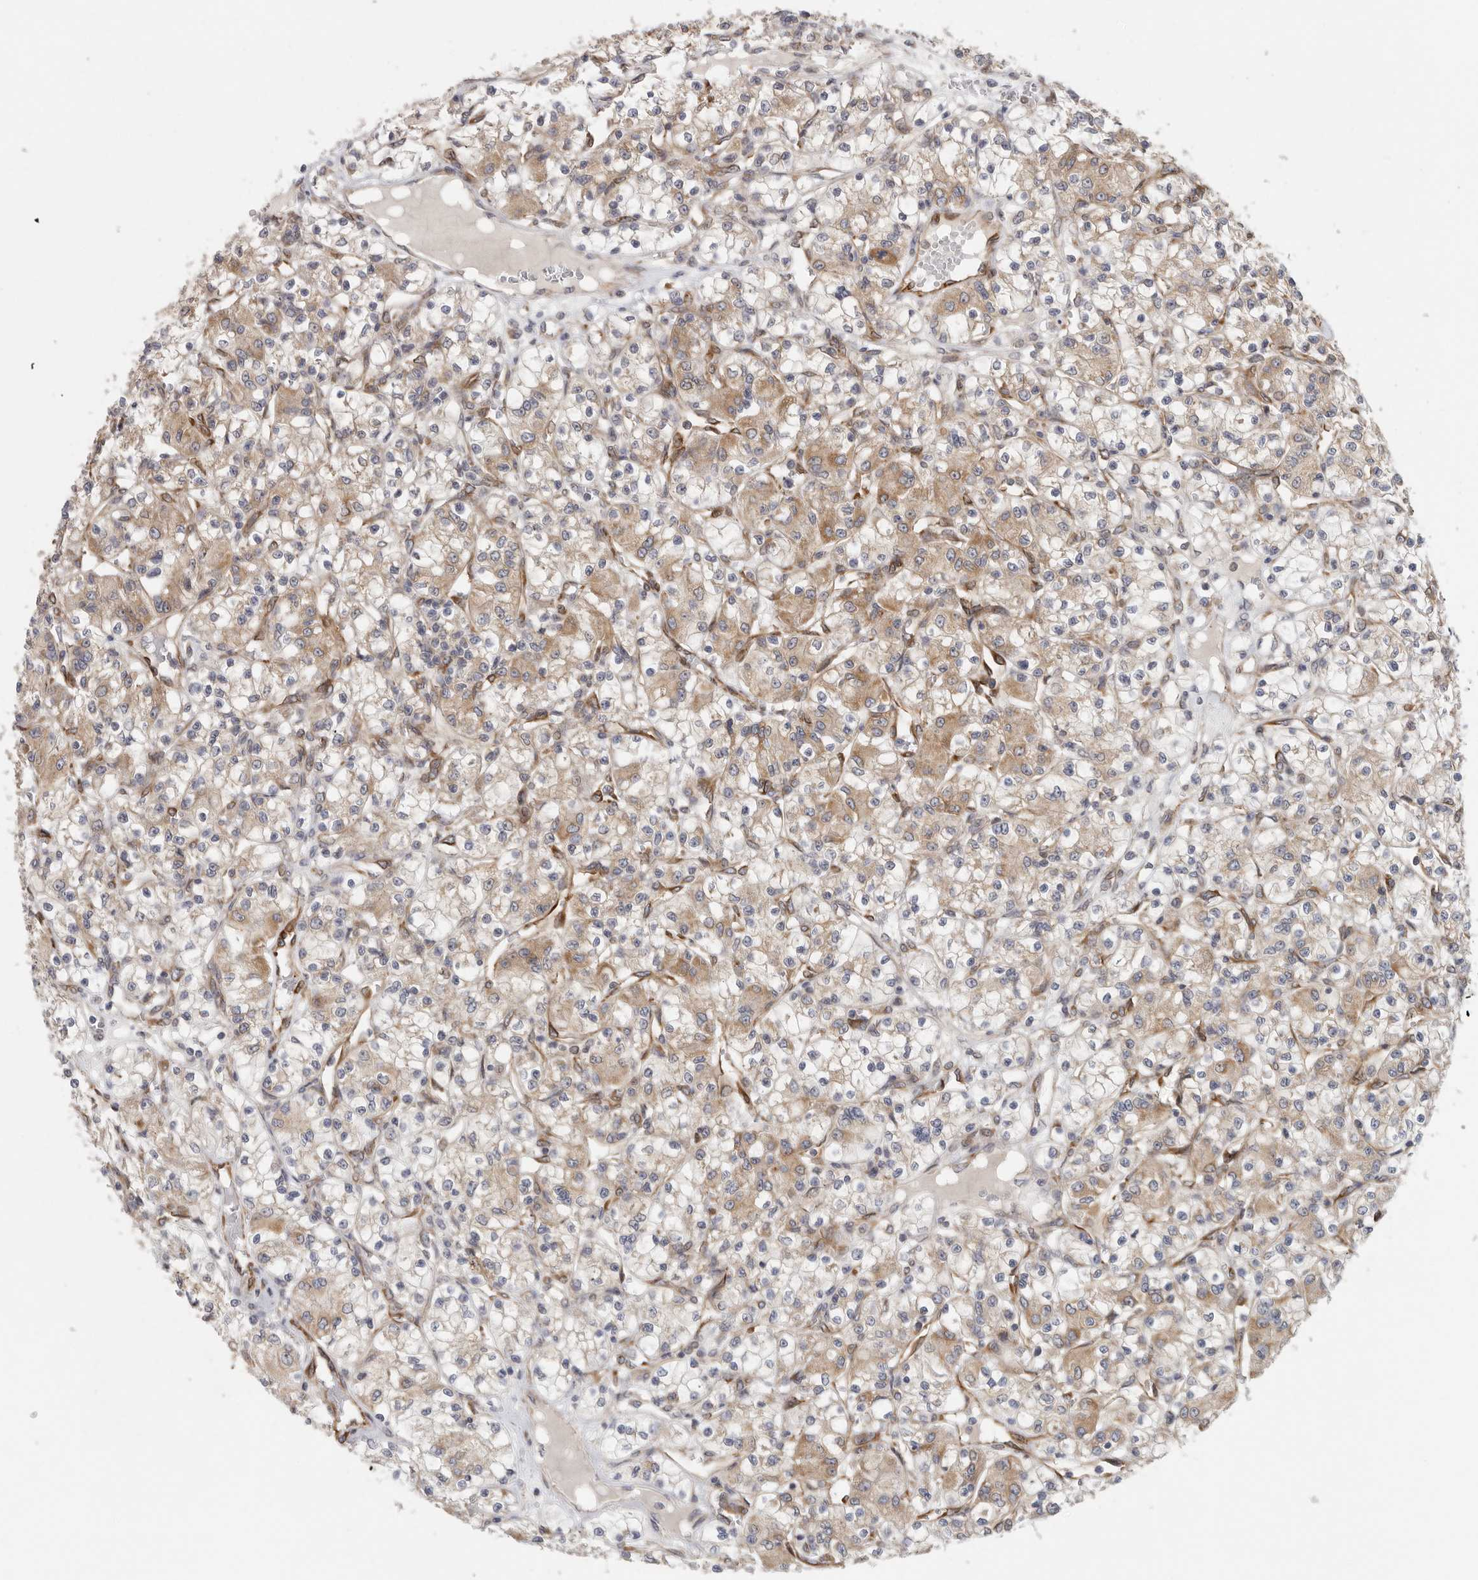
{"staining": {"intensity": "moderate", "quantity": ">75%", "location": "cytoplasmic/membranous"}, "tissue": "renal cancer", "cell_type": "Tumor cells", "image_type": "cancer", "snomed": [{"axis": "morphology", "description": "Adenocarcinoma, NOS"}, {"axis": "topography", "description": "Kidney"}], "caption": "The immunohistochemical stain shows moderate cytoplasmic/membranous staining in tumor cells of renal adenocarcinoma tissue. The protein of interest is stained brown, and the nuclei are stained in blue (DAB IHC with brightfield microscopy, high magnification).", "gene": "BCAP29", "patient": {"sex": "female", "age": 59}}